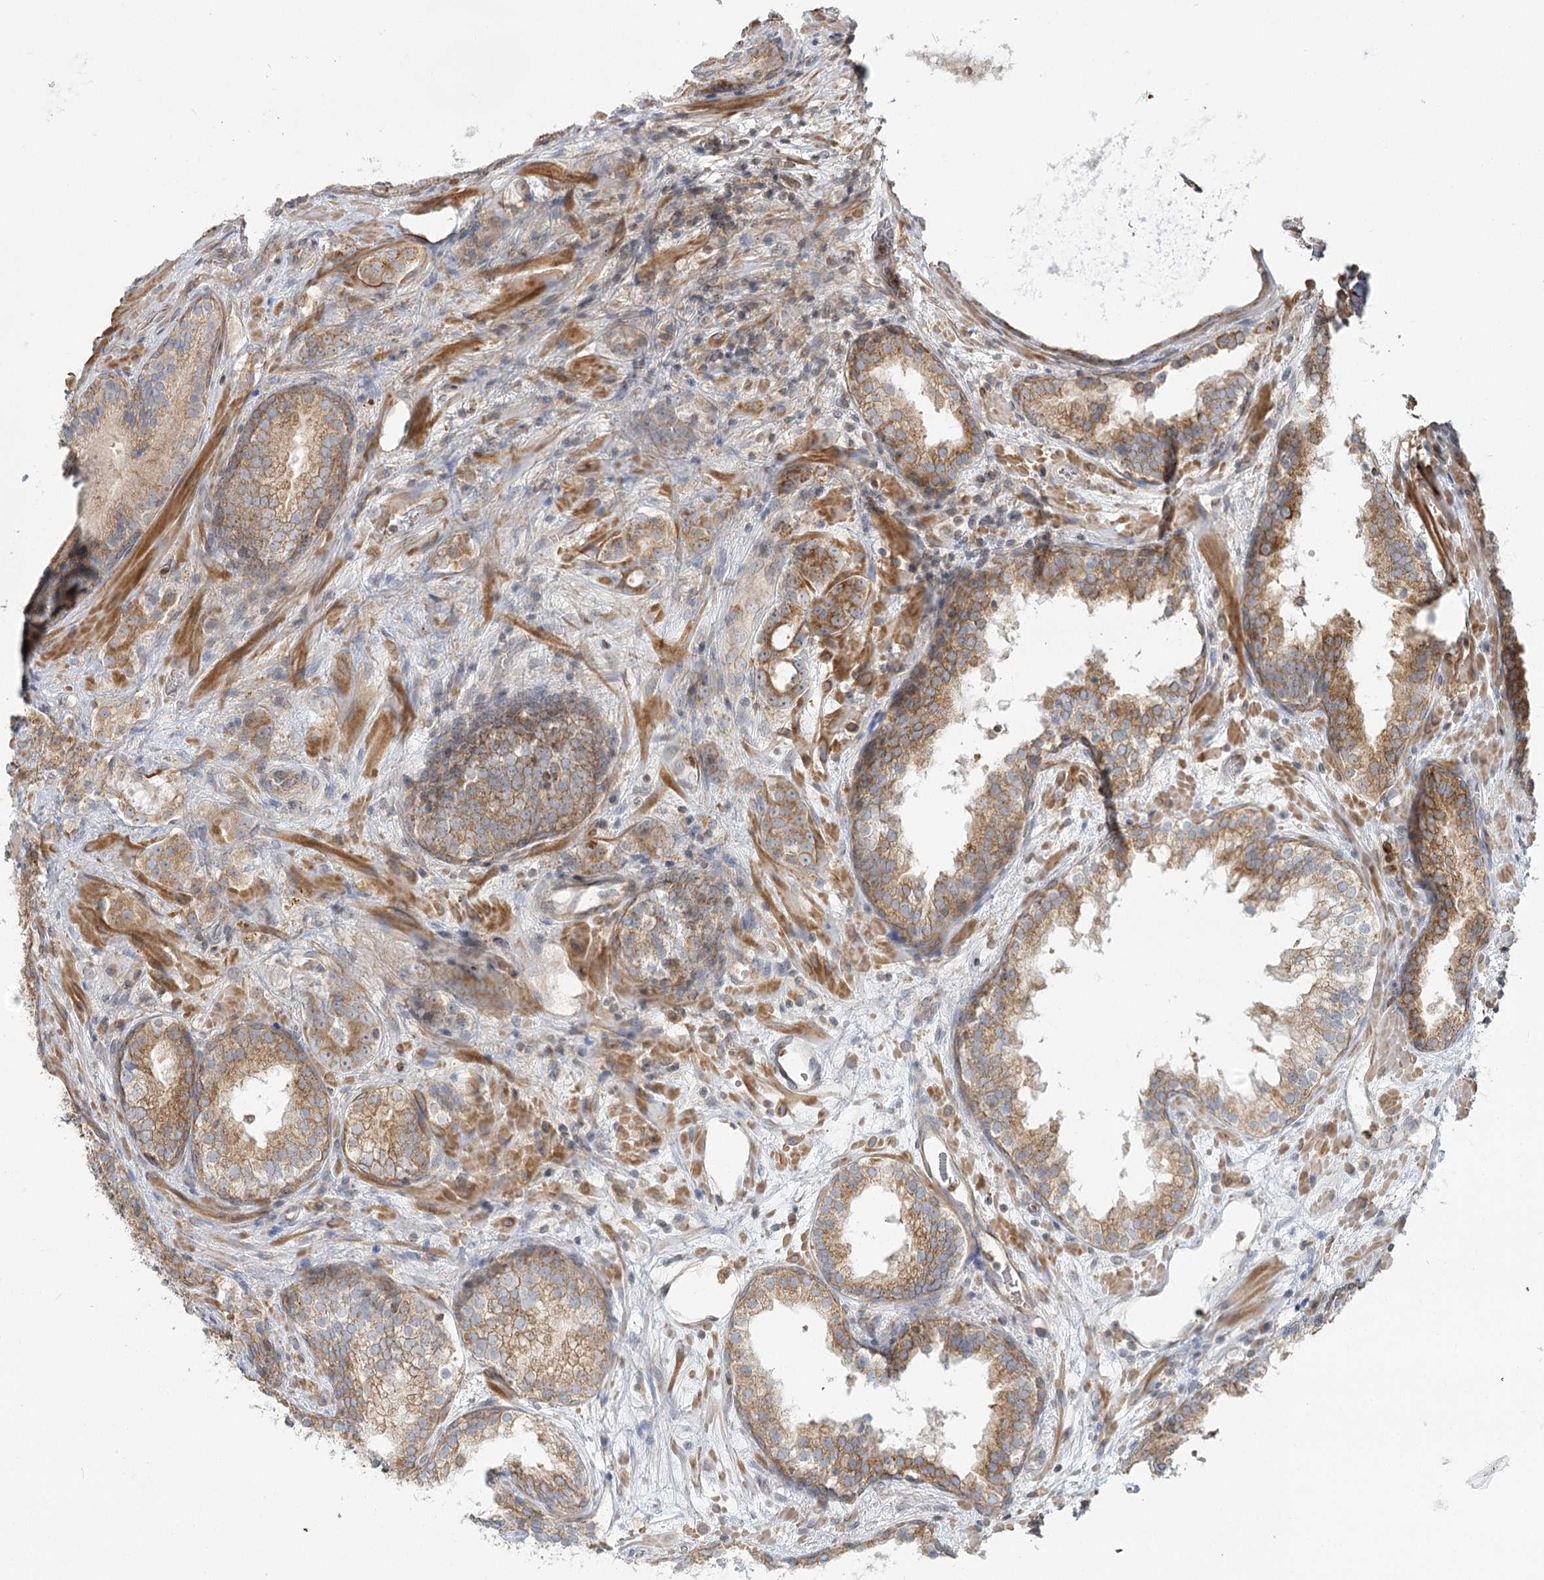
{"staining": {"intensity": "moderate", "quantity": ">75%", "location": "cytoplasmic/membranous"}, "tissue": "prostate cancer", "cell_type": "Tumor cells", "image_type": "cancer", "snomed": [{"axis": "morphology", "description": "Adenocarcinoma, High grade"}, {"axis": "topography", "description": "Prostate"}], "caption": "Prostate adenocarcinoma (high-grade) stained with a brown dye shows moderate cytoplasmic/membranous positive staining in about >75% of tumor cells.", "gene": "MTMR3", "patient": {"sex": "male", "age": 57}}